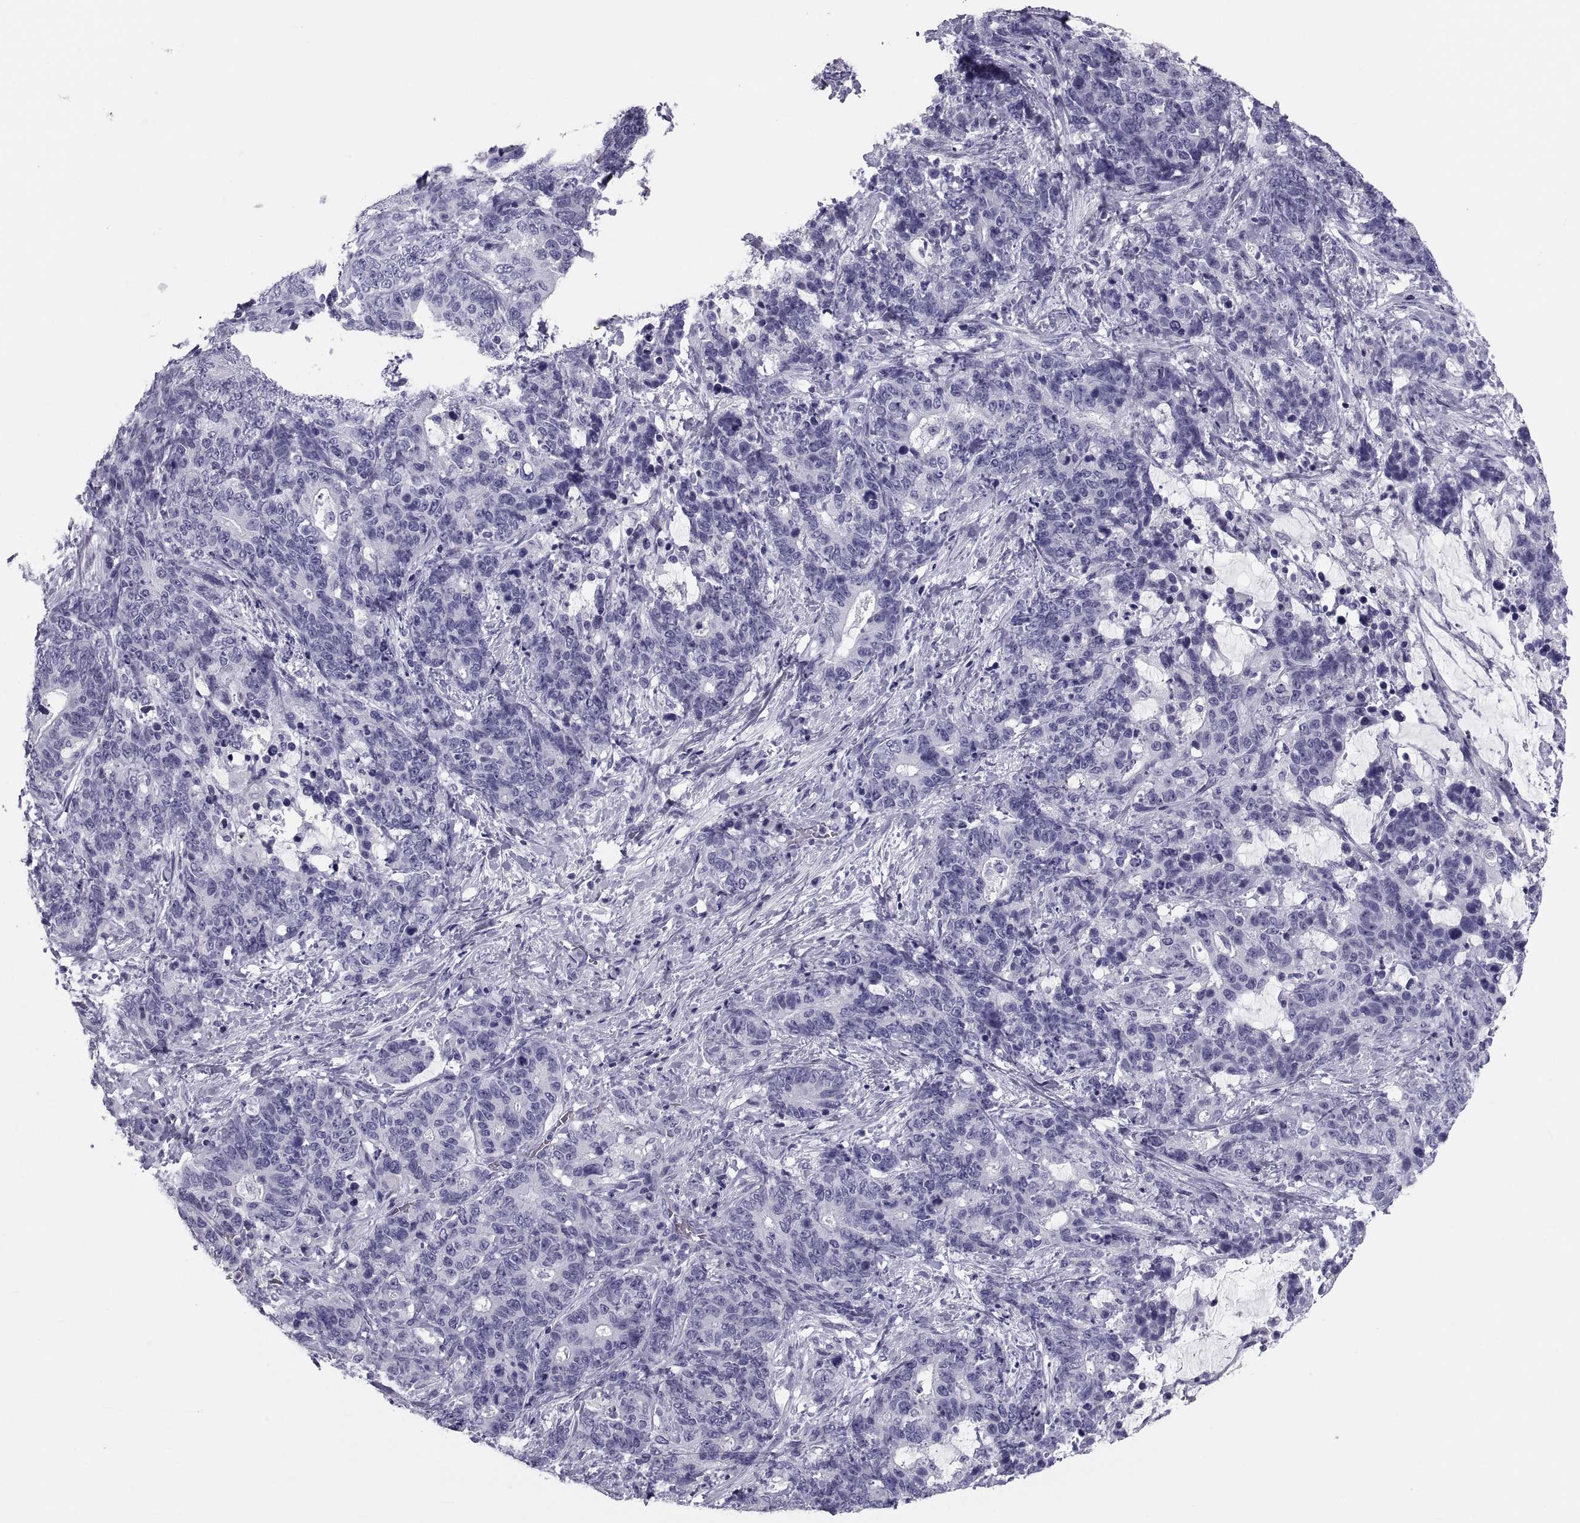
{"staining": {"intensity": "negative", "quantity": "none", "location": "none"}, "tissue": "stomach cancer", "cell_type": "Tumor cells", "image_type": "cancer", "snomed": [{"axis": "morphology", "description": "Normal tissue, NOS"}, {"axis": "morphology", "description": "Adenocarcinoma, NOS"}, {"axis": "topography", "description": "Stomach"}], "caption": "Immunohistochemical staining of stomach cancer (adenocarcinoma) reveals no significant expression in tumor cells. Brightfield microscopy of immunohistochemistry stained with DAB (brown) and hematoxylin (blue), captured at high magnification.", "gene": "DEFB129", "patient": {"sex": "female", "age": 64}}